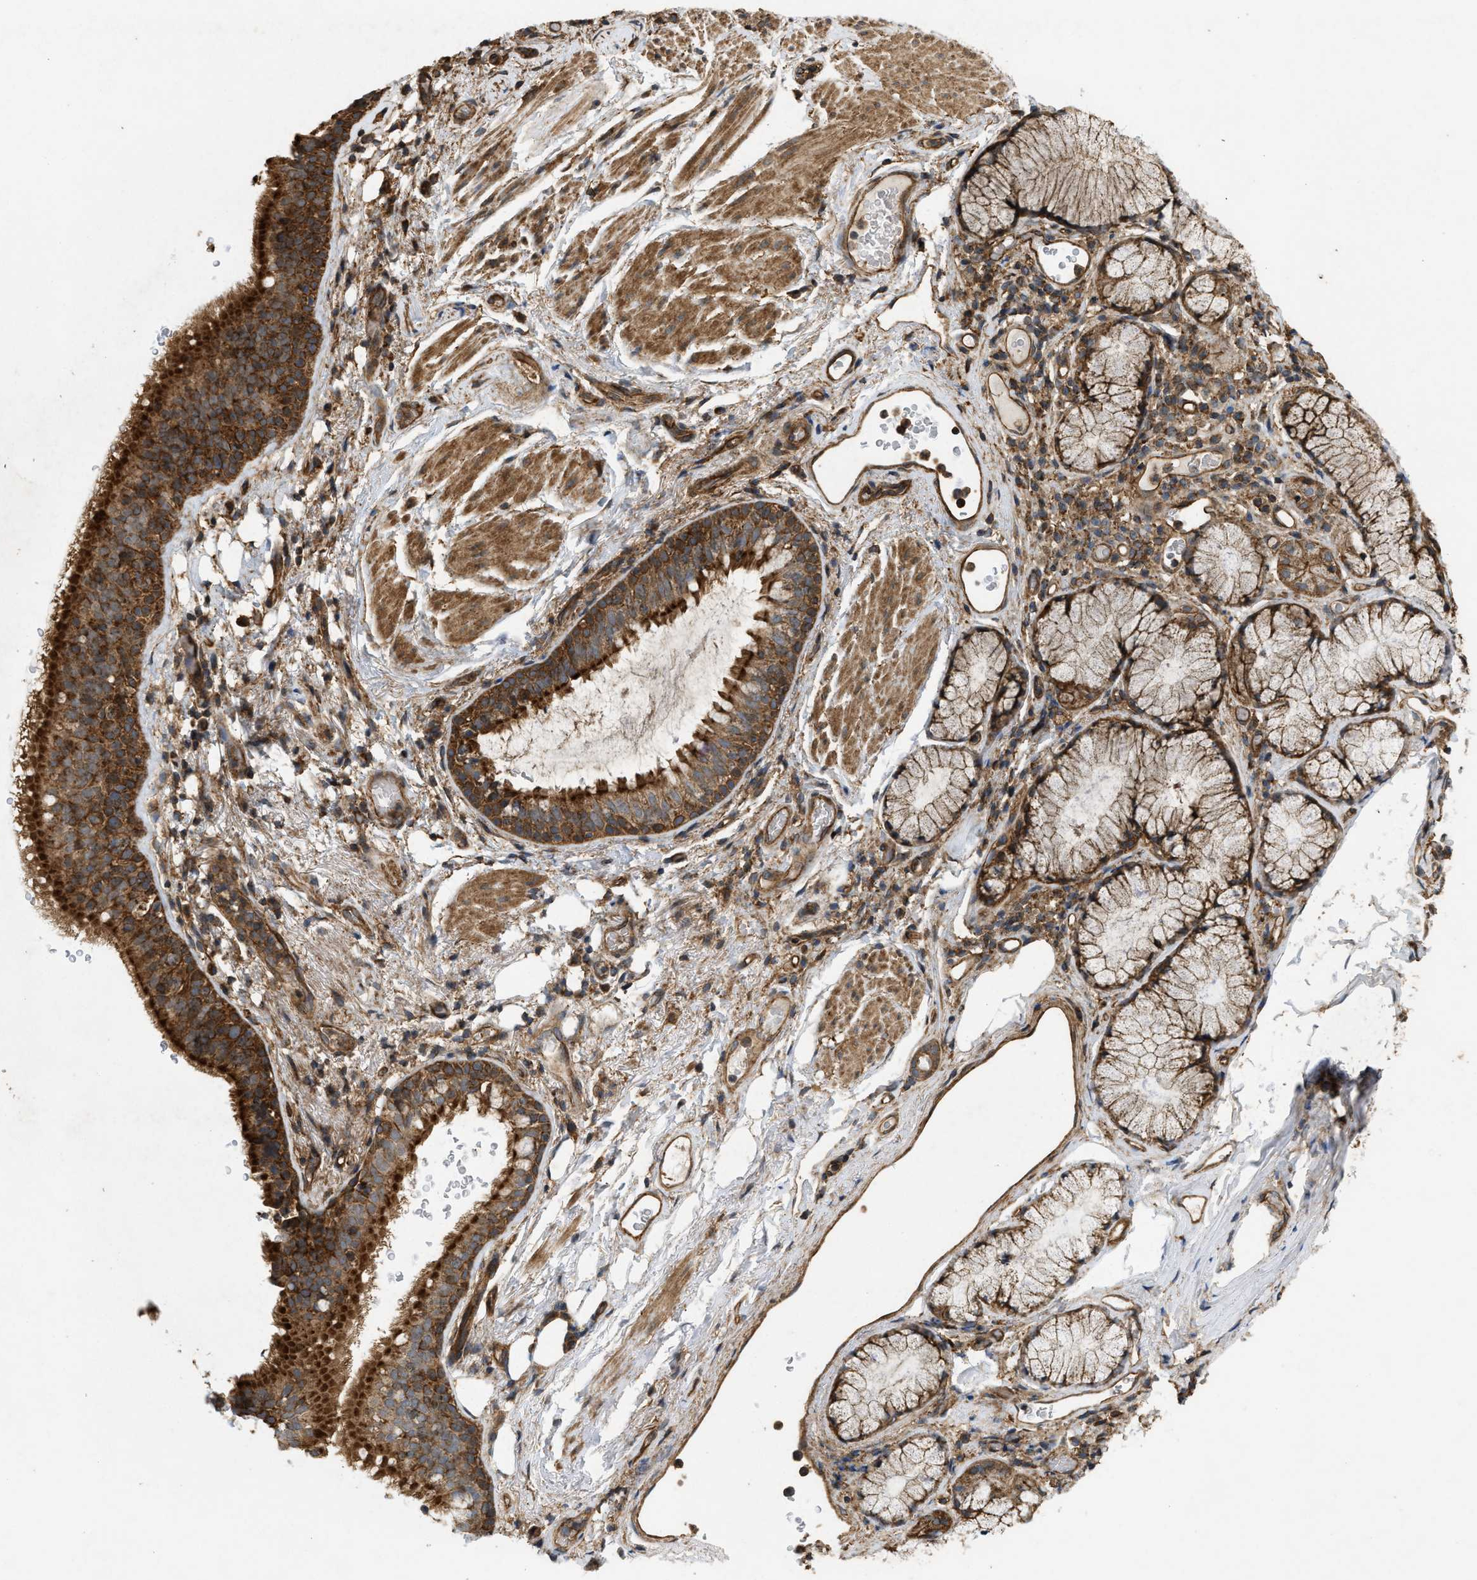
{"staining": {"intensity": "strong", "quantity": ">75%", "location": "cytoplasmic/membranous"}, "tissue": "bronchus", "cell_type": "Respiratory epithelial cells", "image_type": "normal", "snomed": [{"axis": "morphology", "description": "Normal tissue, NOS"}, {"axis": "morphology", "description": "Inflammation, NOS"}, {"axis": "topography", "description": "Cartilage tissue"}, {"axis": "topography", "description": "Bronchus"}], "caption": "Brown immunohistochemical staining in normal human bronchus demonstrates strong cytoplasmic/membranous positivity in approximately >75% of respiratory epithelial cells. The staining was performed using DAB (3,3'-diaminobenzidine), with brown indicating positive protein expression. Nuclei are stained blue with hematoxylin.", "gene": "GNB4", "patient": {"sex": "male", "age": 77}}